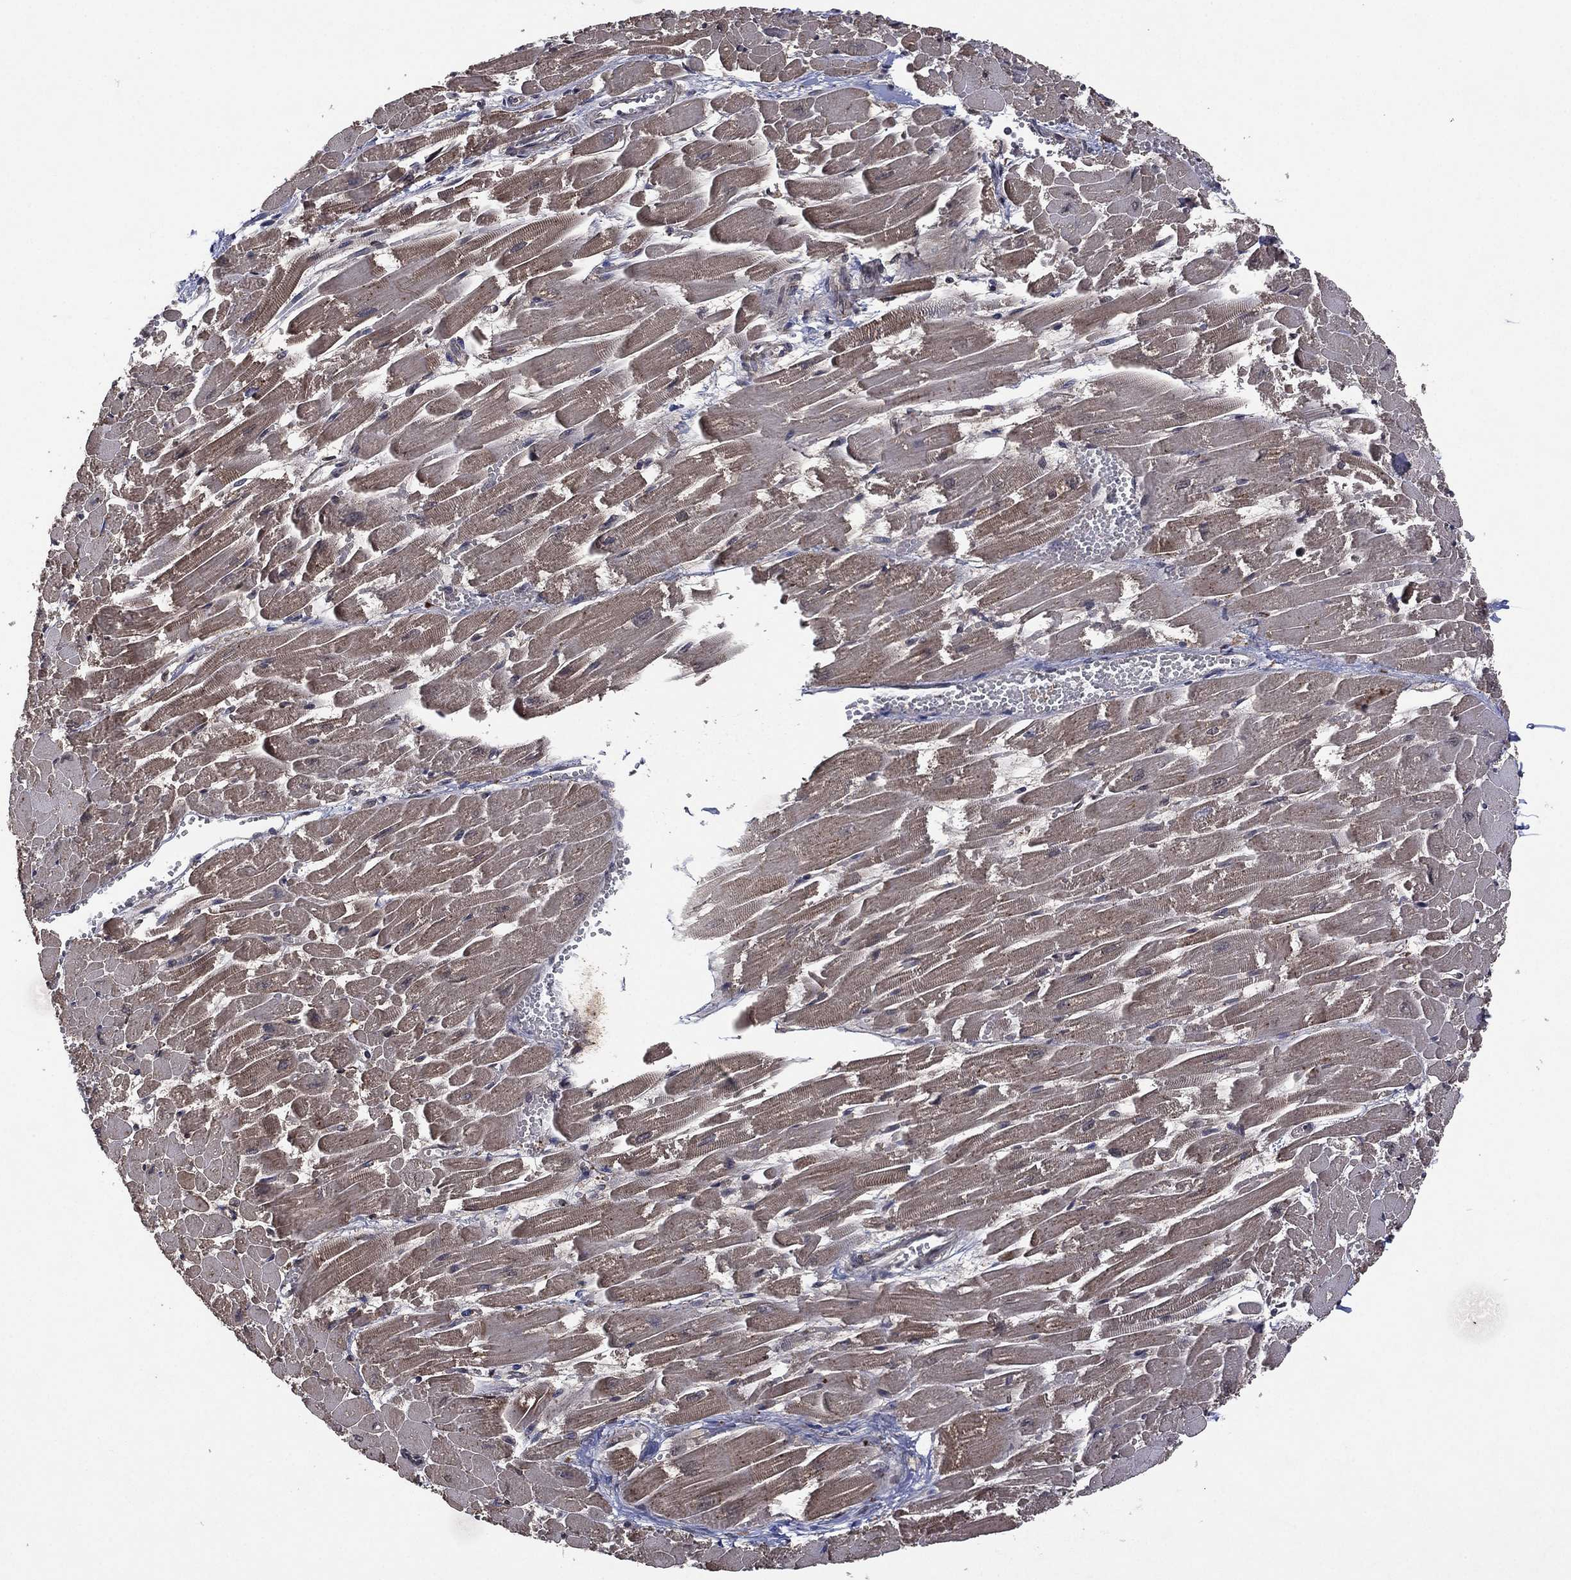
{"staining": {"intensity": "weak", "quantity": "<25%", "location": "cytoplasmic/membranous"}, "tissue": "heart muscle", "cell_type": "Cardiomyocytes", "image_type": "normal", "snomed": [{"axis": "morphology", "description": "Normal tissue, NOS"}, {"axis": "topography", "description": "Heart"}], "caption": "The image reveals no staining of cardiomyocytes in benign heart muscle.", "gene": "ATG4B", "patient": {"sex": "female", "age": 52}}